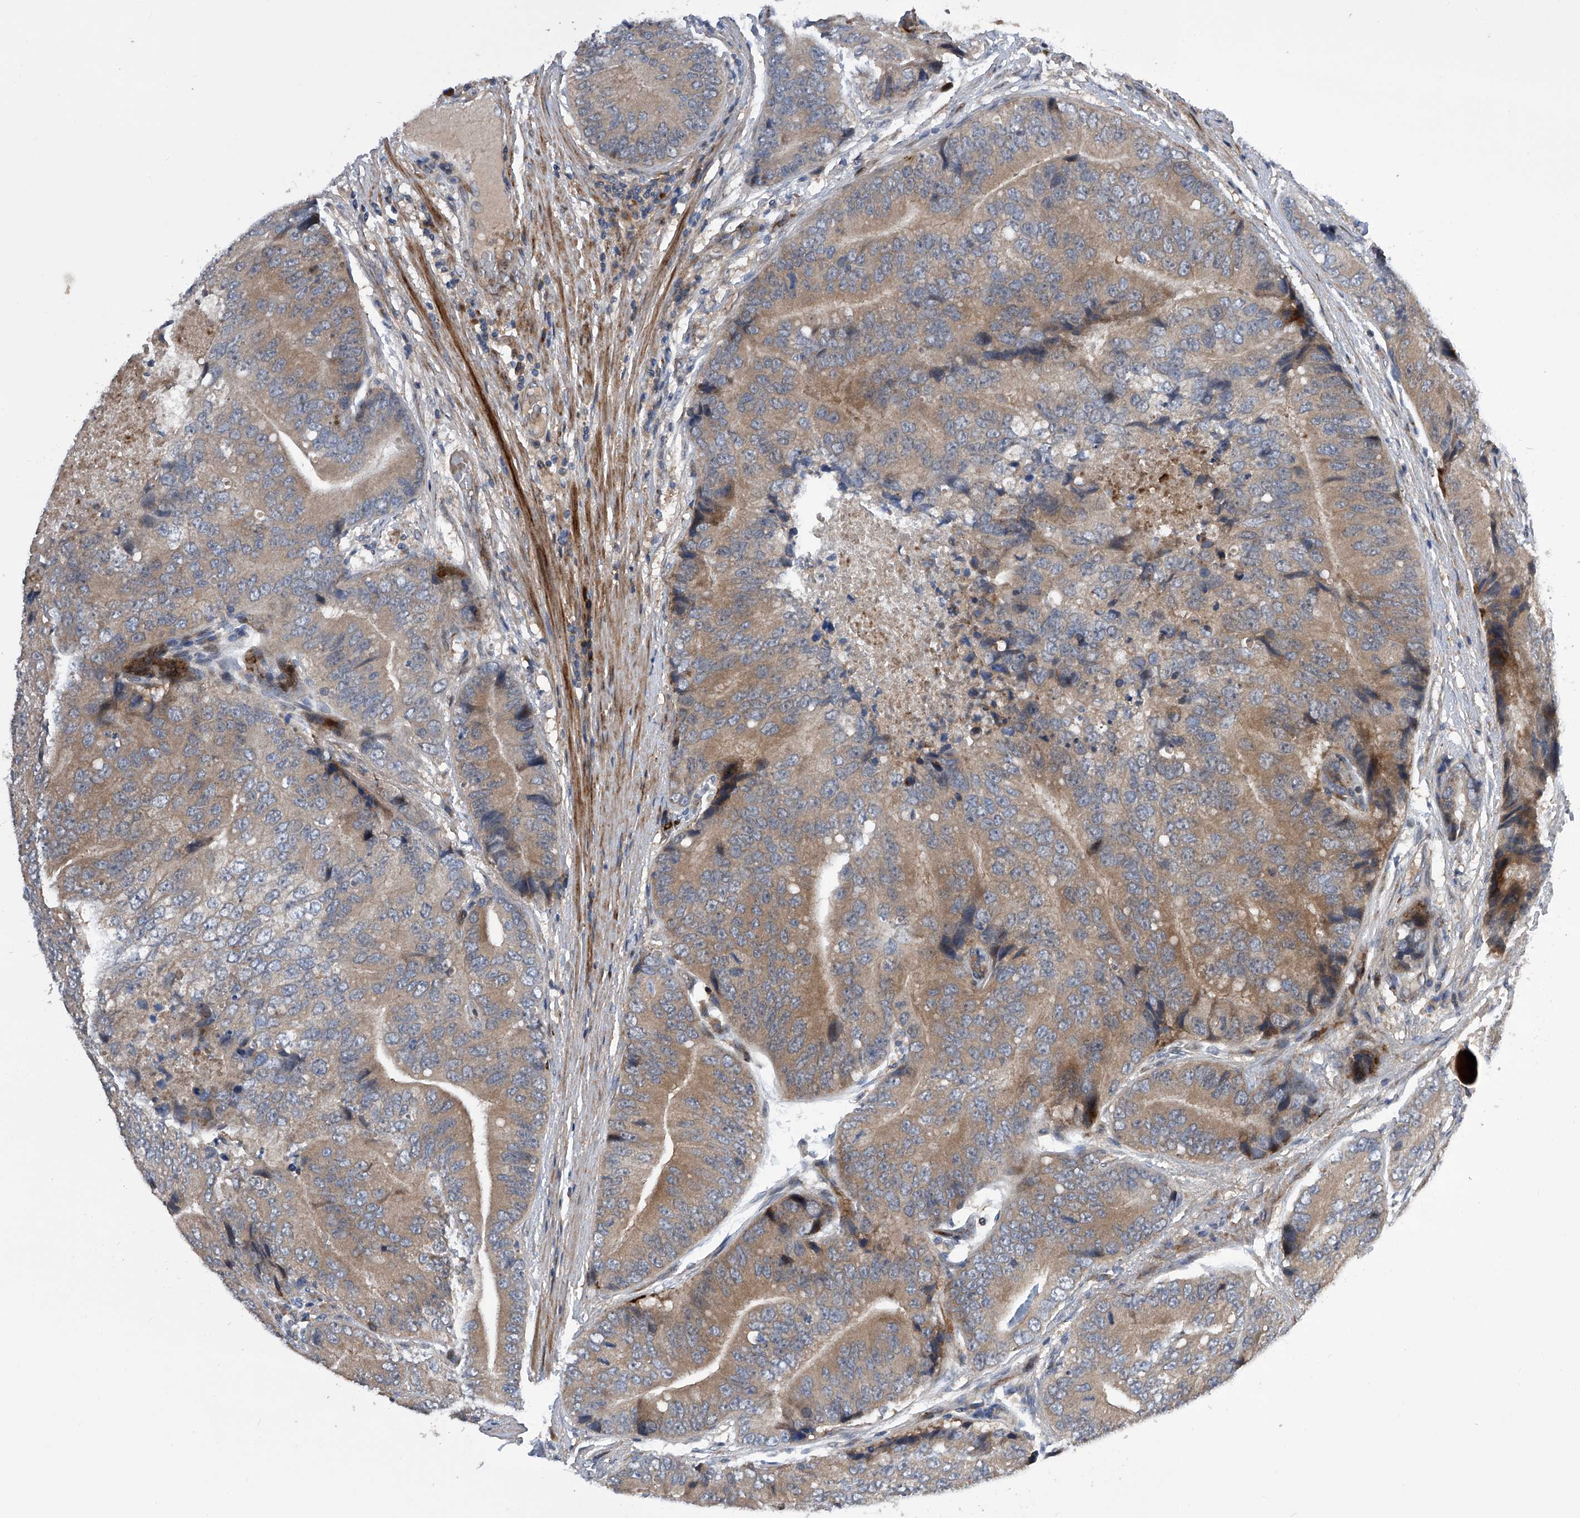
{"staining": {"intensity": "moderate", "quantity": ">75%", "location": "cytoplasmic/membranous"}, "tissue": "prostate cancer", "cell_type": "Tumor cells", "image_type": "cancer", "snomed": [{"axis": "morphology", "description": "Adenocarcinoma, High grade"}, {"axis": "topography", "description": "Prostate"}], "caption": "Human prostate cancer stained with a protein marker demonstrates moderate staining in tumor cells.", "gene": "USF3", "patient": {"sex": "male", "age": 70}}